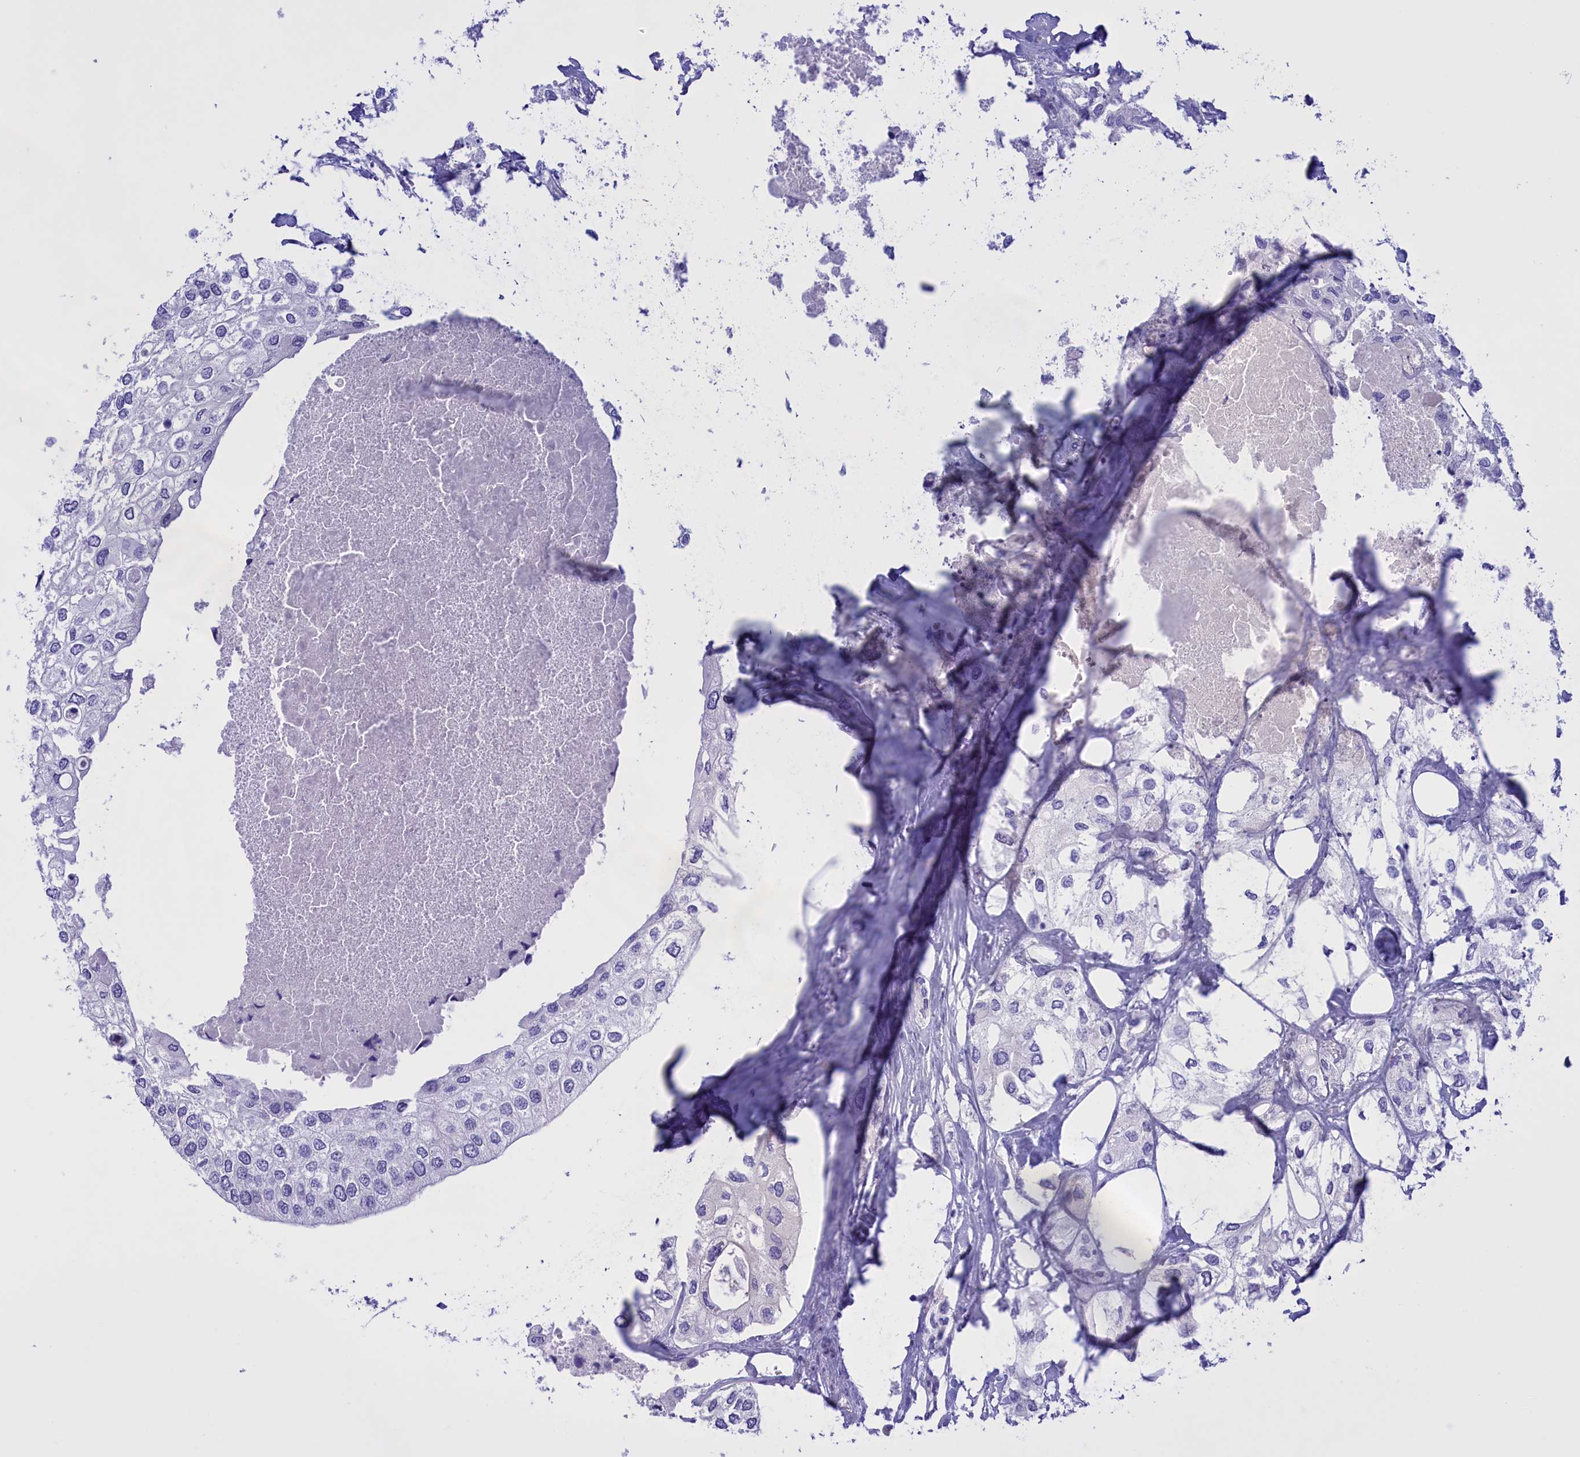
{"staining": {"intensity": "negative", "quantity": "none", "location": "none"}, "tissue": "urothelial cancer", "cell_type": "Tumor cells", "image_type": "cancer", "snomed": [{"axis": "morphology", "description": "Urothelial carcinoma, High grade"}, {"axis": "topography", "description": "Urinary bladder"}], "caption": "This is a photomicrograph of immunohistochemistry (IHC) staining of high-grade urothelial carcinoma, which shows no positivity in tumor cells. Brightfield microscopy of immunohistochemistry (IHC) stained with DAB (3,3'-diaminobenzidine) (brown) and hematoxylin (blue), captured at high magnification.", "gene": "PROK2", "patient": {"sex": "male", "age": 64}}